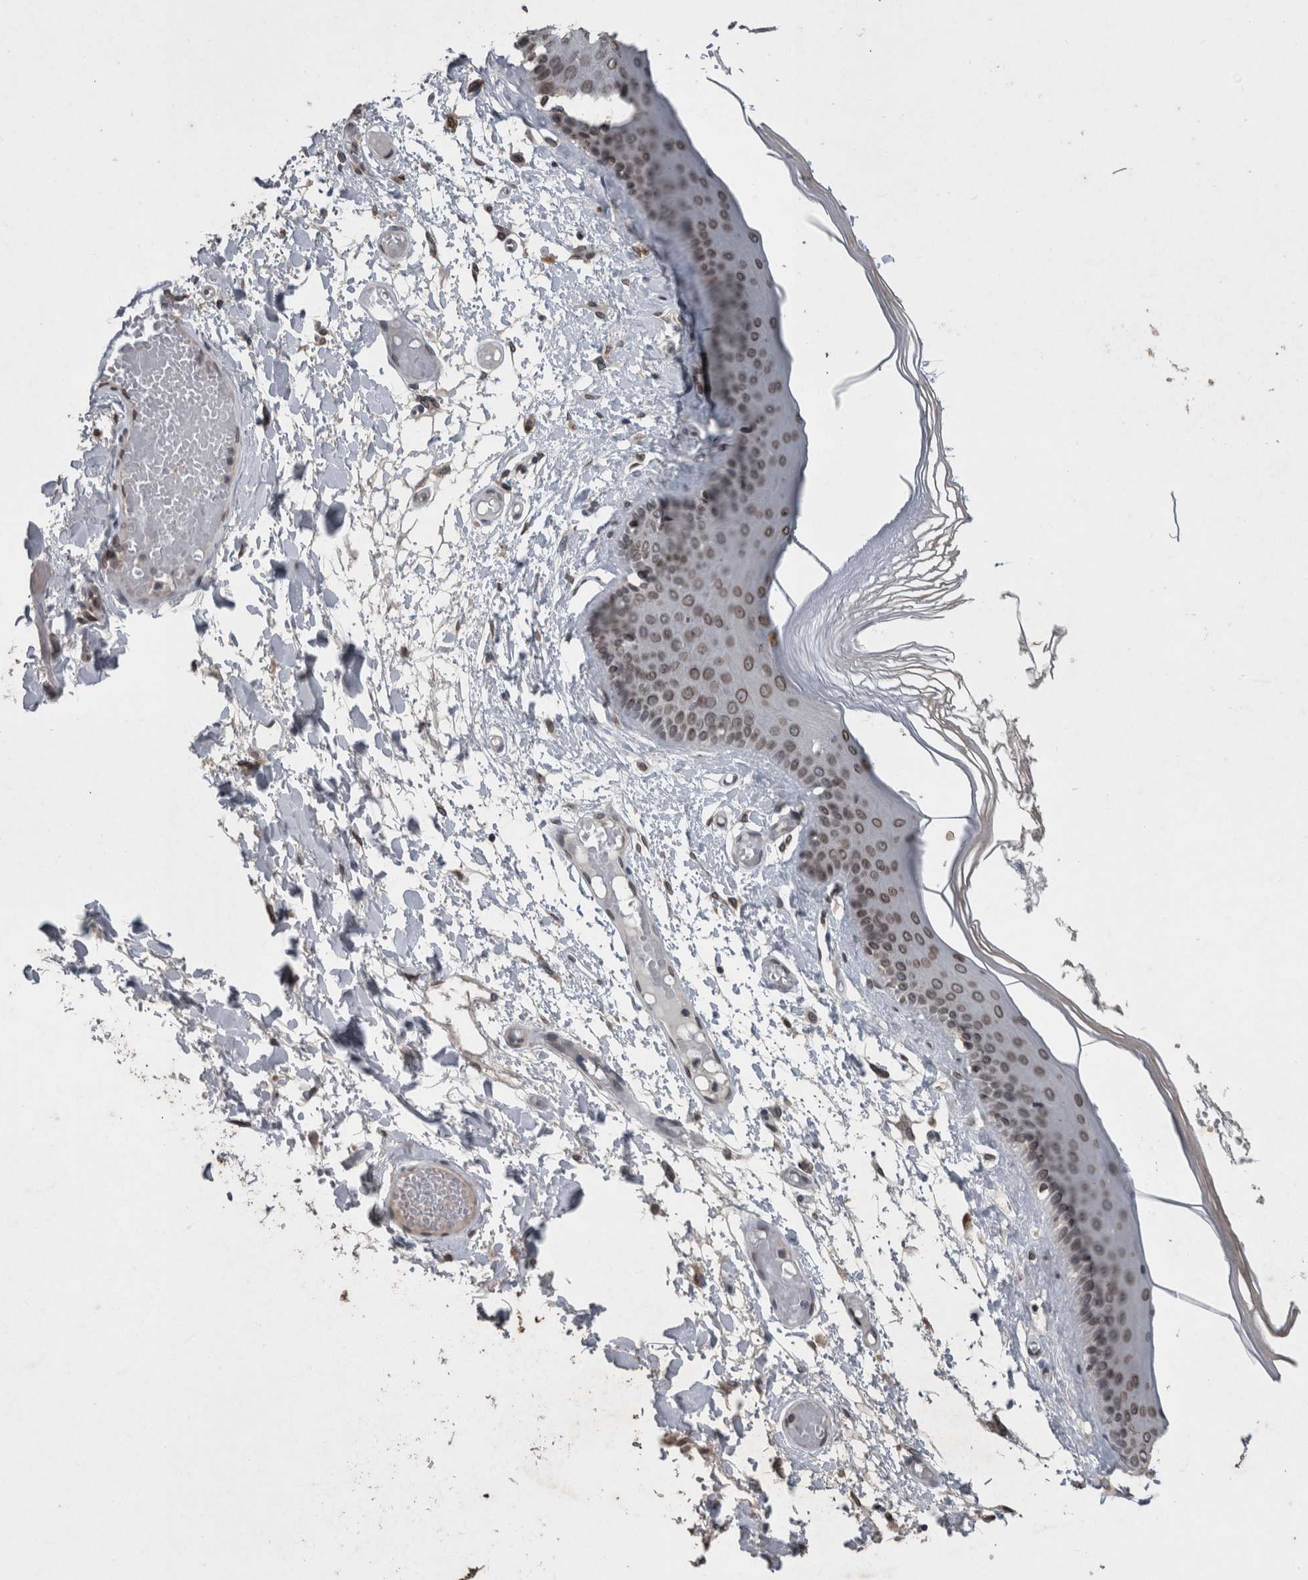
{"staining": {"intensity": "moderate", "quantity": ">75%", "location": "cytoplasmic/membranous,nuclear"}, "tissue": "skin", "cell_type": "Epidermal cells", "image_type": "normal", "snomed": [{"axis": "morphology", "description": "Normal tissue, NOS"}, {"axis": "topography", "description": "Vulva"}], "caption": "Protein expression analysis of benign human skin reveals moderate cytoplasmic/membranous,nuclear staining in about >75% of epidermal cells. (DAB (3,3'-diaminobenzidine) IHC with brightfield microscopy, high magnification).", "gene": "RANBP2", "patient": {"sex": "female", "age": 73}}